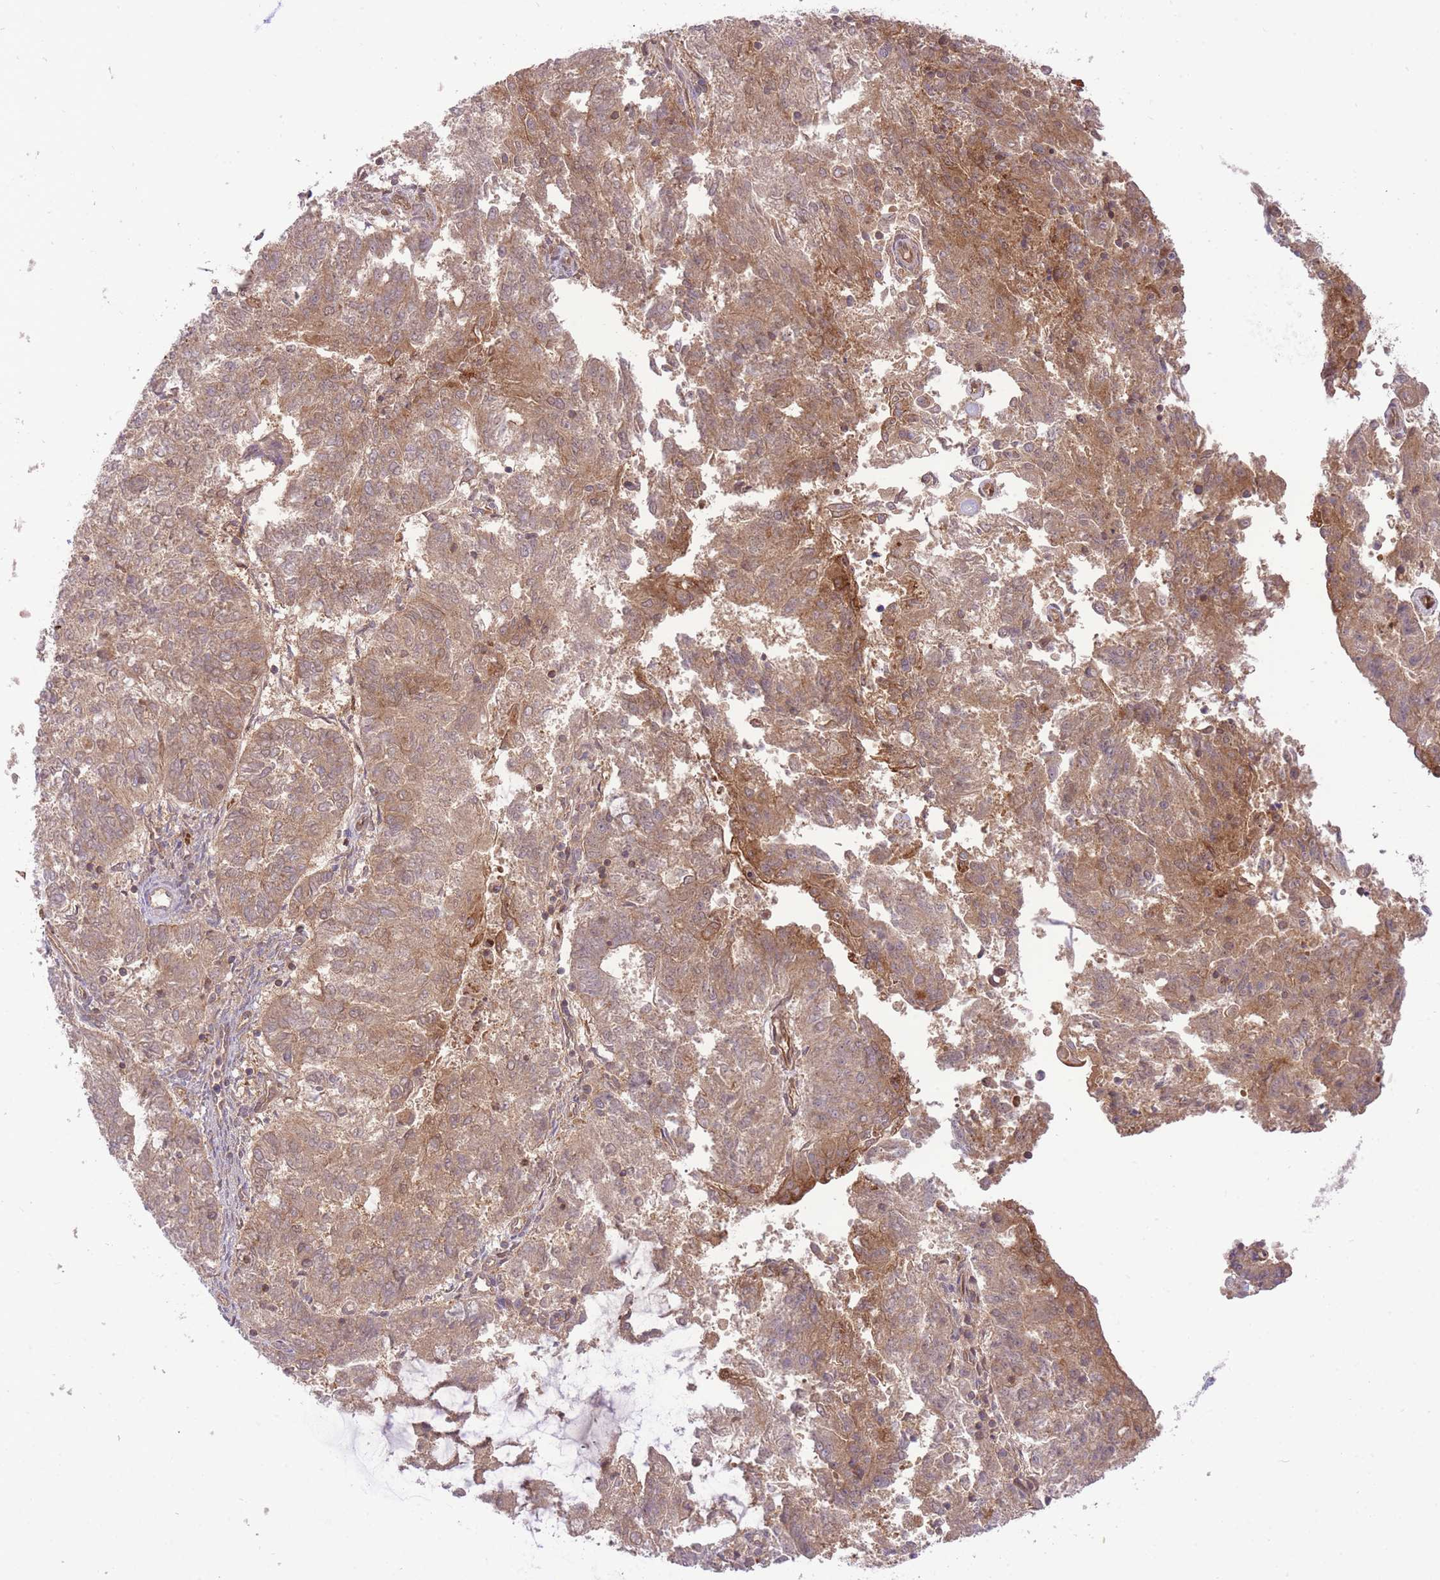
{"staining": {"intensity": "moderate", "quantity": ">75%", "location": "cytoplasmic/membranous"}, "tissue": "endometrial cancer", "cell_type": "Tumor cells", "image_type": "cancer", "snomed": [{"axis": "morphology", "description": "Adenocarcinoma, NOS"}, {"axis": "topography", "description": "Endometrium"}], "caption": "Human endometrial adenocarcinoma stained for a protein (brown) shows moderate cytoplasmic/membranous positive positivity in approximately >75% of tumor cells.", "gene": "PREP", "patient": {"sex": "female", "age": 82}}